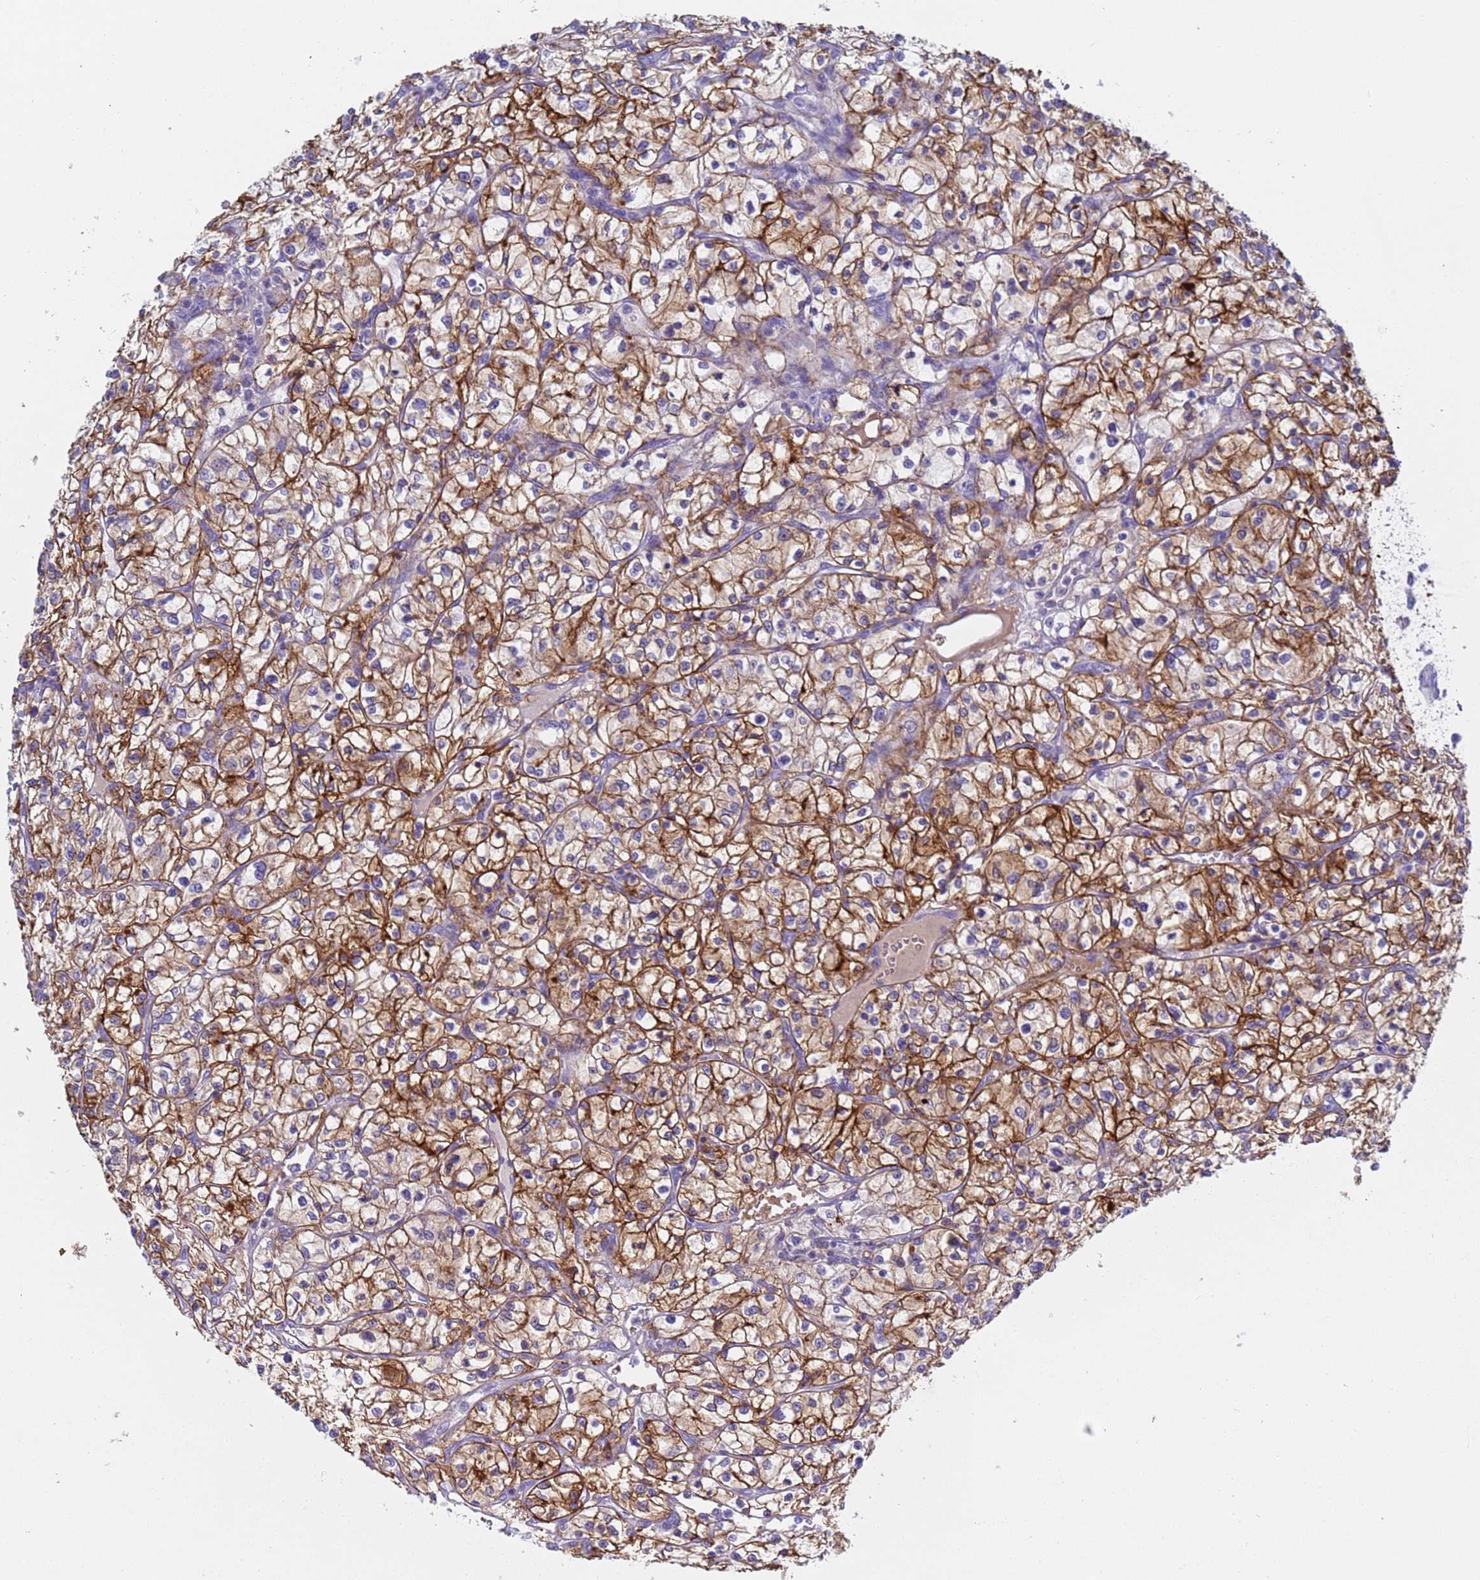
{"staining": {"intensity": "moderate", "quantity": ">75%", "location": "cytoplasmic/membranous"}, "tissue": "renal cancer", "cell_type": "Tumor cells", "image_type": "cancer", "snomed": [{"axis": "morphology", "description": "Adenocarcinoma, NOS"}, {"axis": "topography", "description": "Kidney"}], "caption": "Renal cancer tissue reveals moderate cytoplasmic/membranous positivity in approximately >75% of tumor cells, visualized by immunohistochemistry. (DAB IHC with brightfield microscopy, high magnification).", "gene": "C4orf46", "patient": {"sex": "female", "age": 64}}